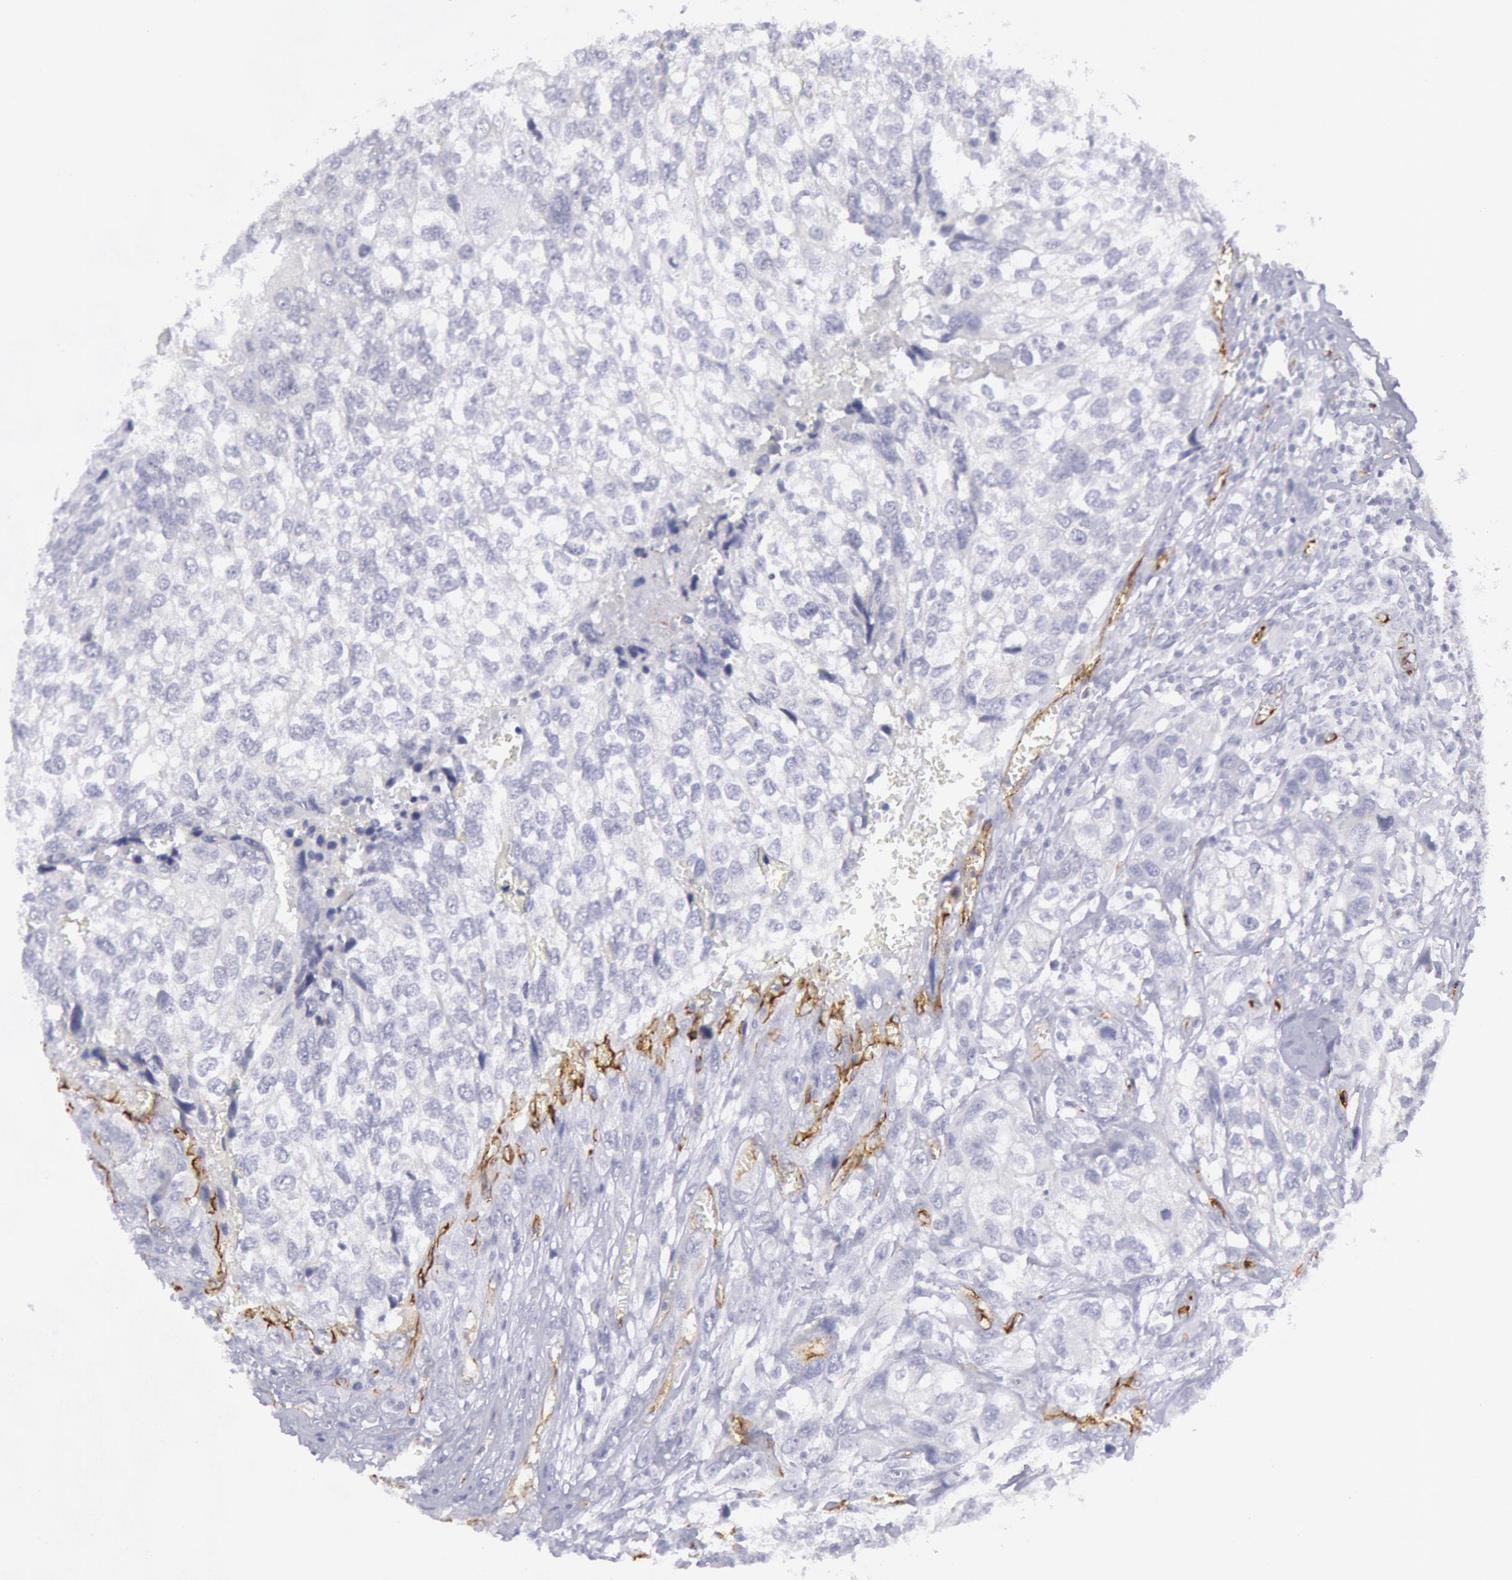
{"staining": {"intensity": "negative", "quantity": "none", "location": "none"}, "tissue": "breast cancer", "cell_type": "Tumor cells", "image_type": "cancer", "snomed": [{"axis": "morphology", "description": "Neoplasm, malignant, NOS"}, {"axis": "topography", "description": "Breast"}], "caption": "An immunohistochemistry (IHC) image of malignant neoplasm (breast) is shown. There is no staining in tumor cells of malignant neoplasm (breast).", "gene": "CDH13", "patient": {"sex": "female", "age": 50}}